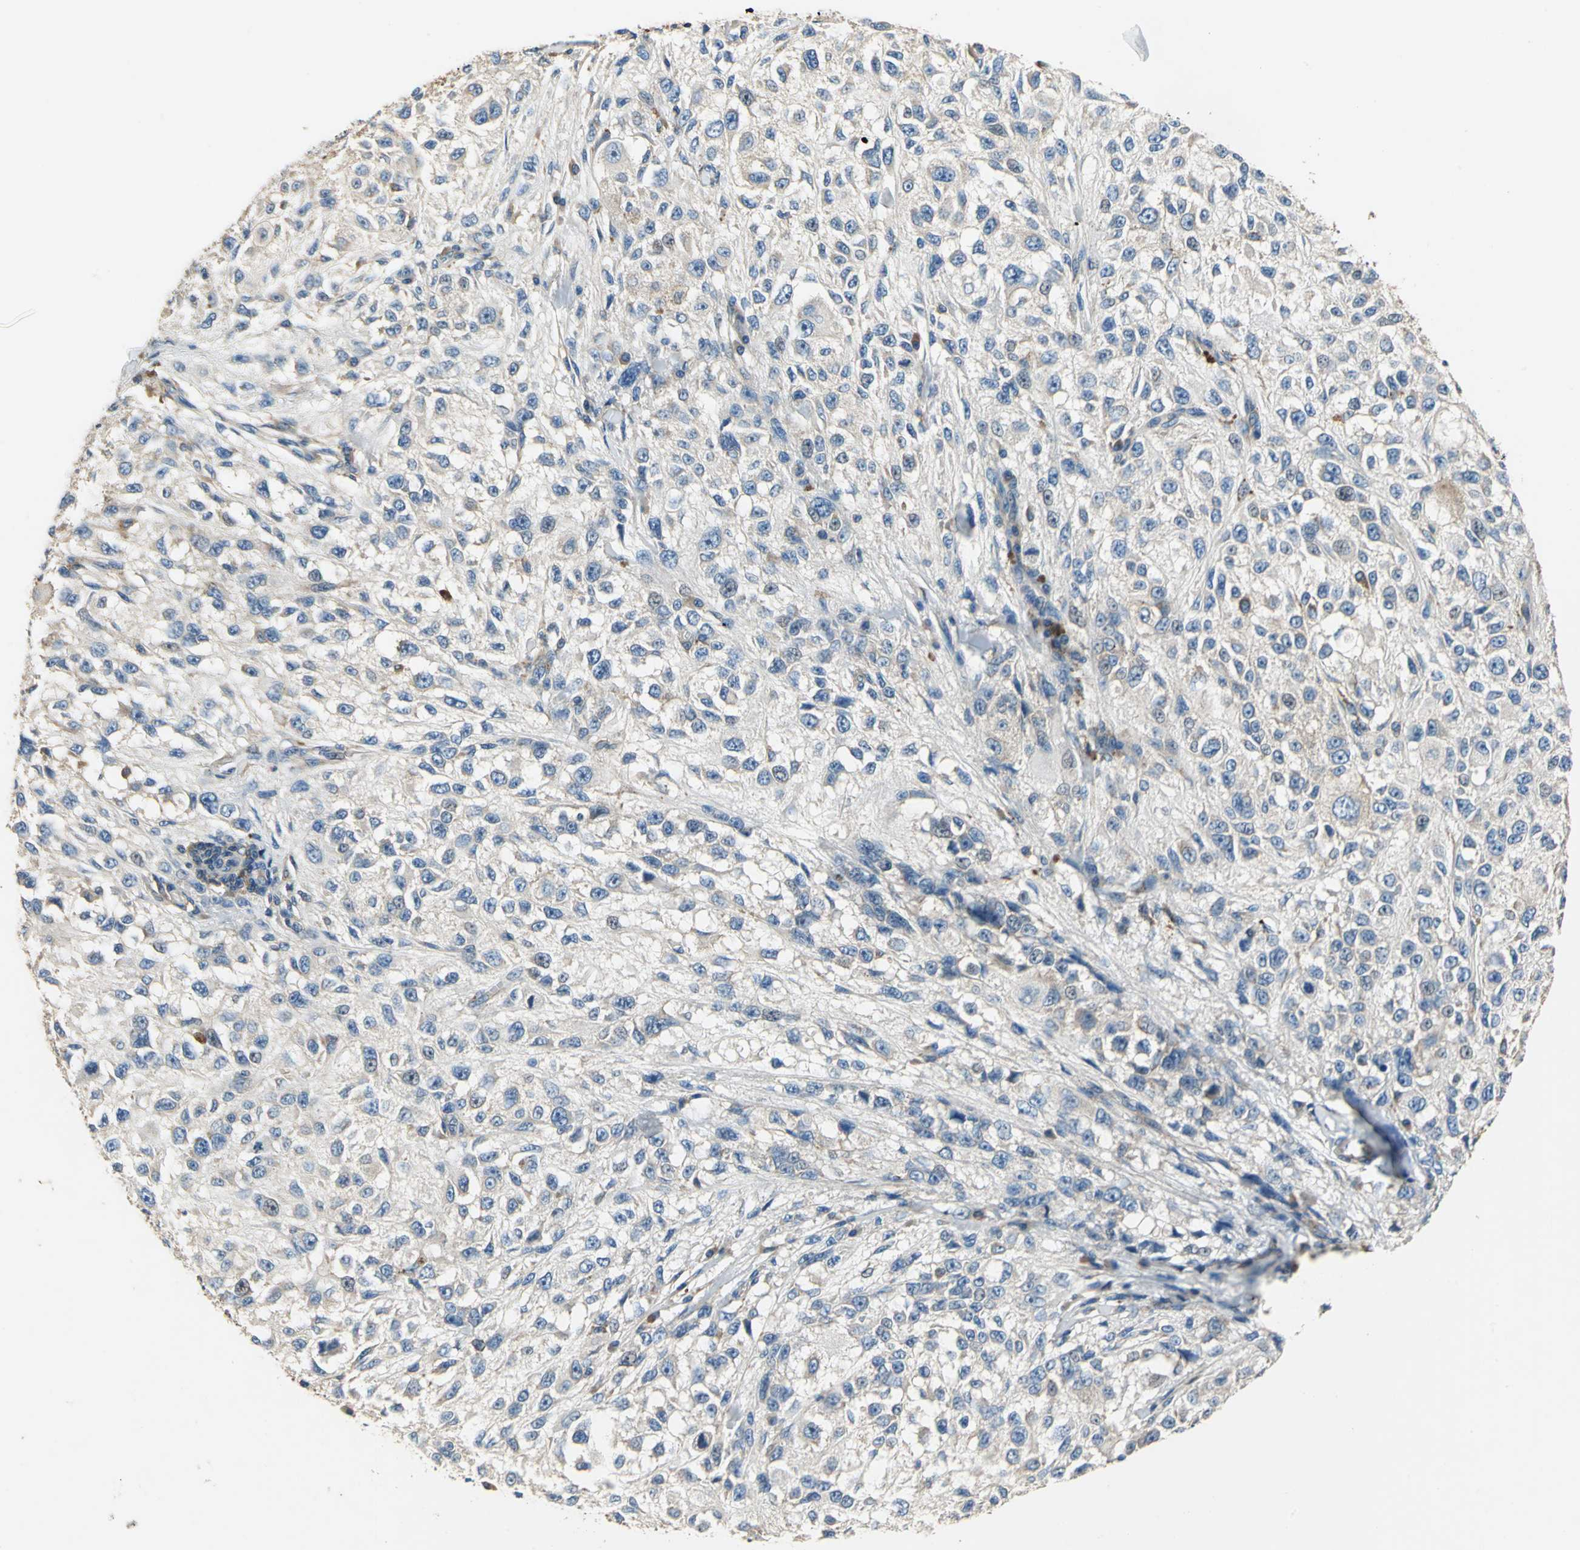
{"staining": {"intensity": "weak", "quantity": "<25%", "location": "cytoplasmic/membranous"}, "tissue": "melanoma", "cell_type": "Tumor cells", "image_type": "cancer", "snomed": [{"axis": "morphology", "description": "Necrosis, NOS"}, {"axis": "morphology", "description": "Malignant melanoma, NOS"}, {"axis": "topography", "description": "Skin"}], "caption": "Tumor cells show no significant protein expression in melanoma. (DAB (3,3'-diaminobenzidine) immunohistochemistry (IHC) visualized using brightfield microscopy, high magnification).", "gene": "DDX3Y", "patient": {"sex": "female", "age": 87}}